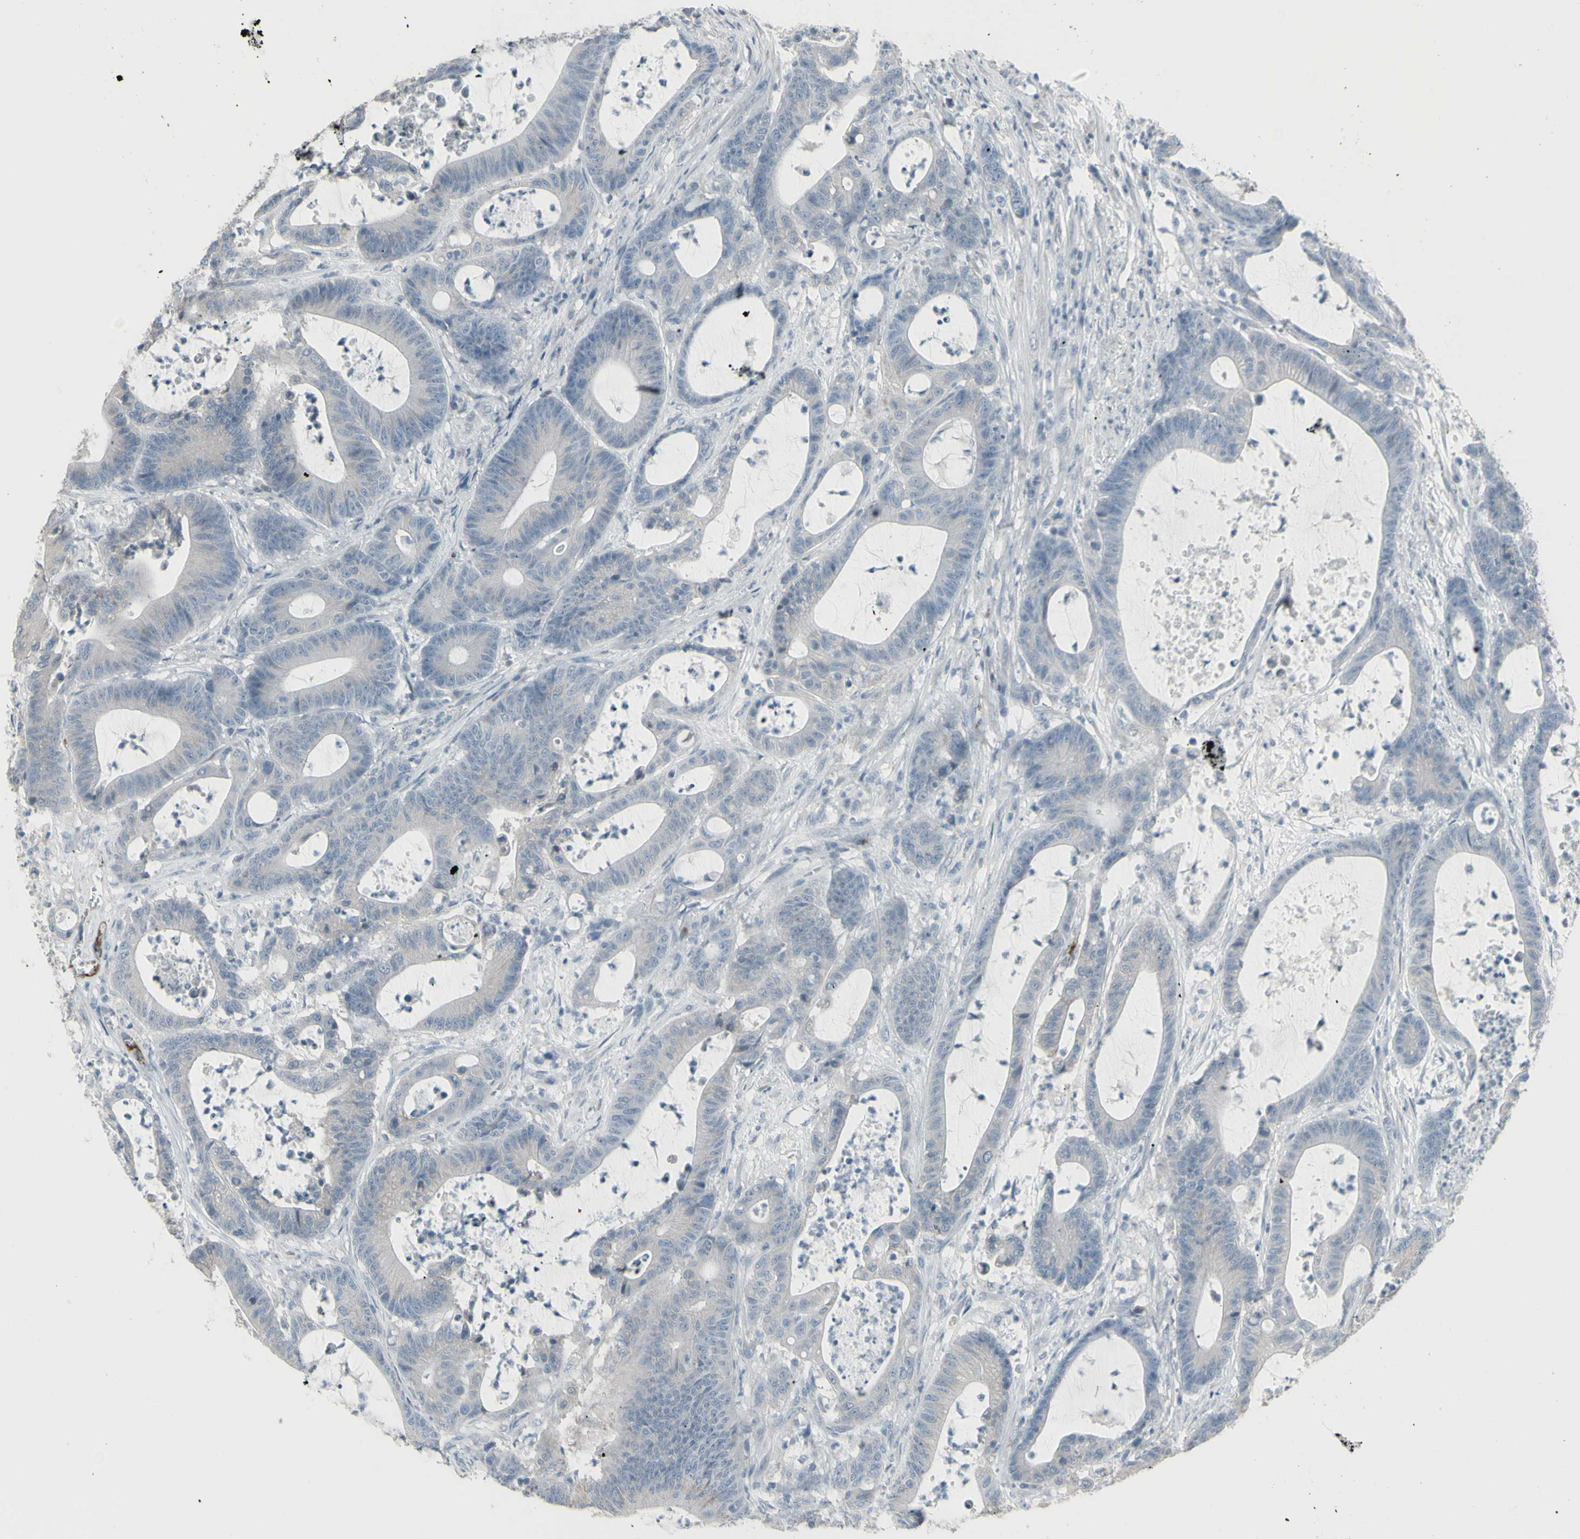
{"staining": {"intensity": "negative", "quantity": "none", "location": "none"}, "tissue": "colorectal cancer", "cell_type": "Tumor cells", "image_type": "cancer", "snomed": [{"axis": "morphology", "description": "Adenocarcinoma, NOS"}, {"axis": "topography", "description": "Colon"}], "caption": "IHC of human colorectal cancer (adenocarcinoma) shows no positivity in tumor cells.", "gene": "CD79B", "patient": {"sex": "female", "age": 84}}